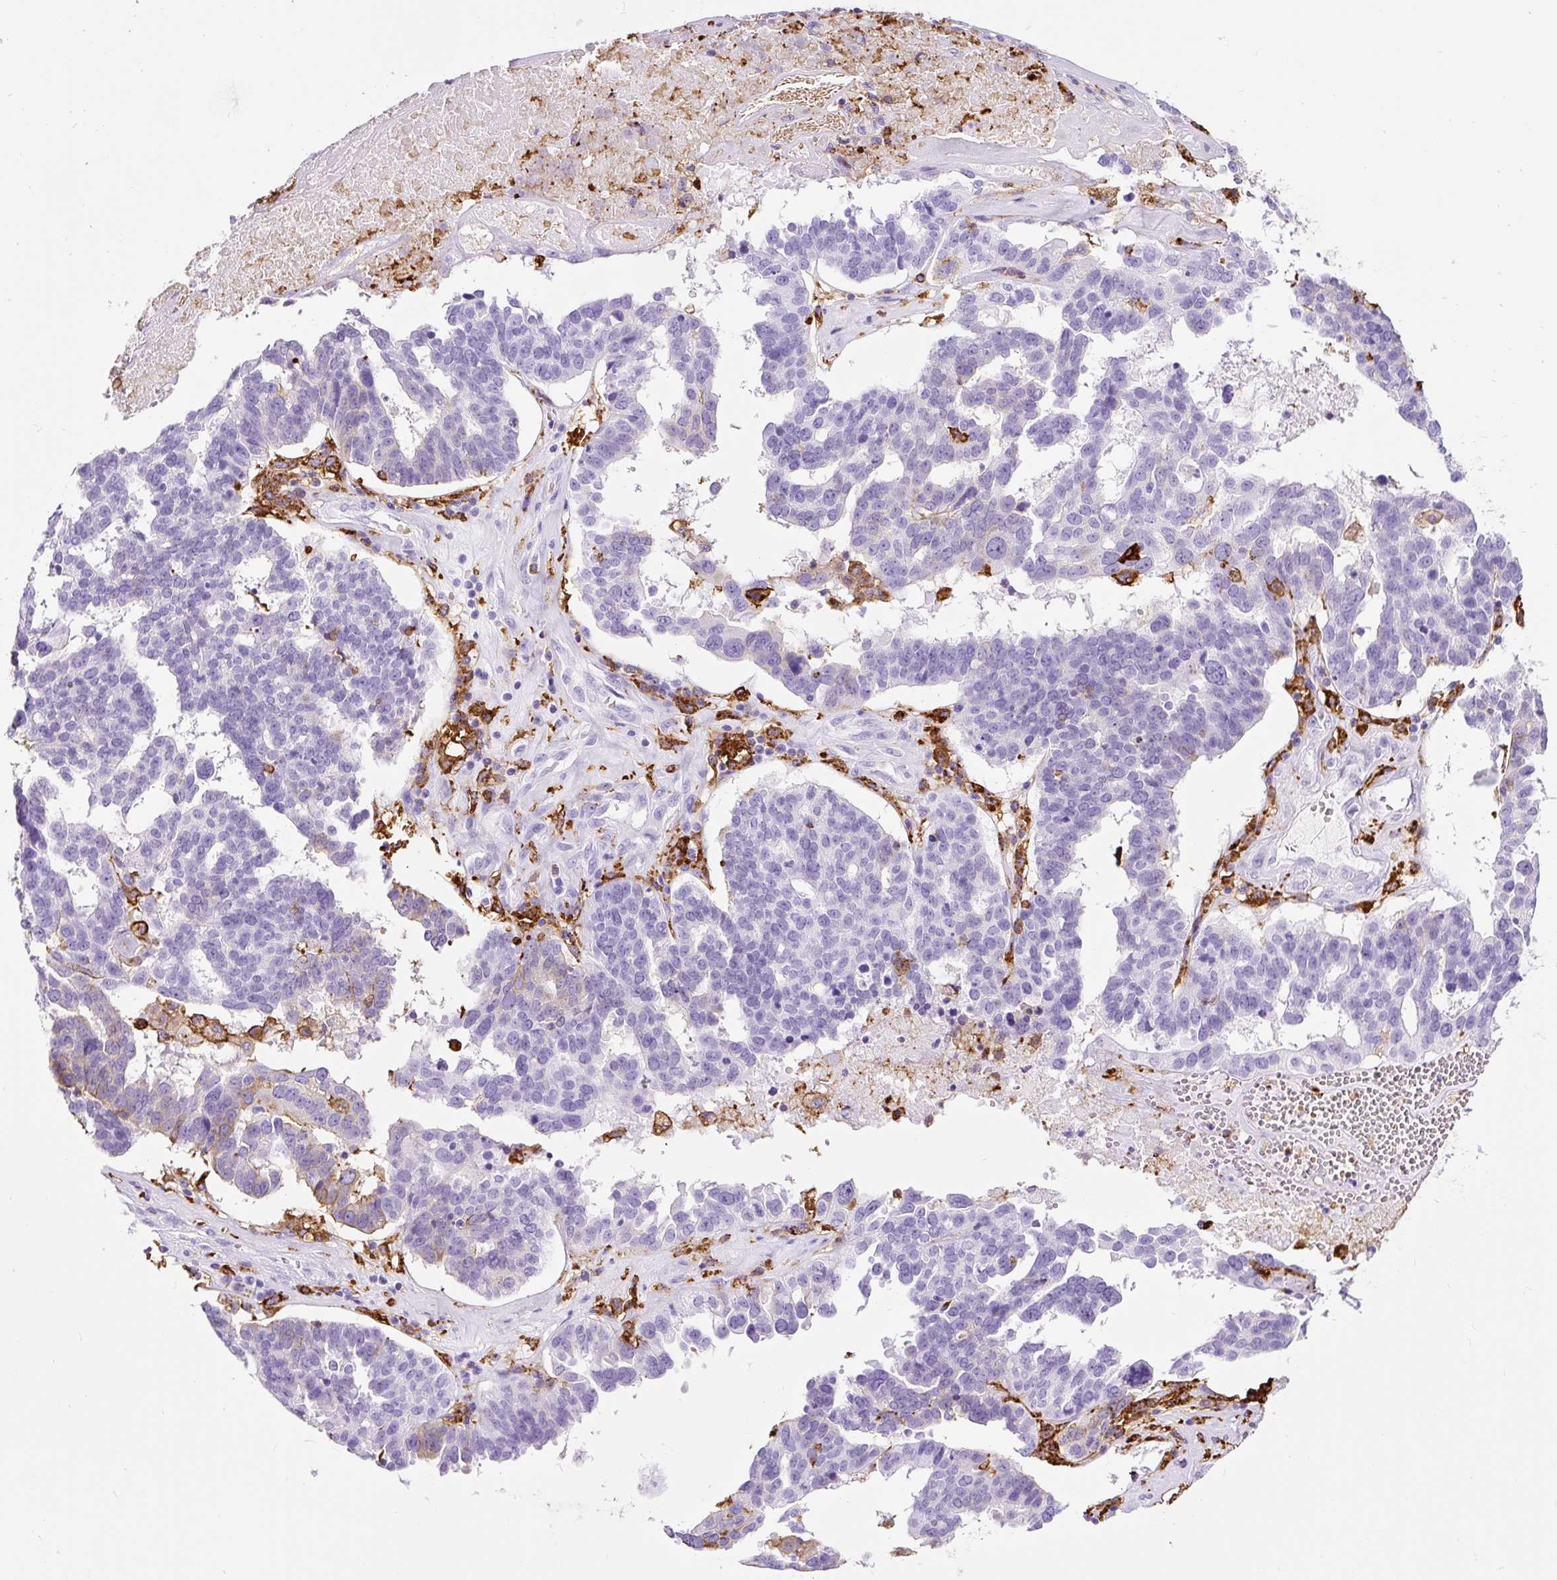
{"staining": {"intensity": "moderate", "quantity": "<25%", "location": "cytoplasmic/membranous"}, "tissue": "ovarian cancer", "cell_type": "Tumor cells", "image_type": "cancer", "snomed": [{"axis": "morphology", "description": "Cystadenocarcinoma, serous, NOS"}, {"axis": "topography", "description": "Ovary"}], "caption": "Immunohistochemical staining of human ovarian serous cystadenocarcinoma reveals low levels of moderate cytoplasmic/membranous protein staining in approximately <25% of tumor cells.", "gene": "HLA-DRA", "patient": {"sex": "female", "age": 59}}